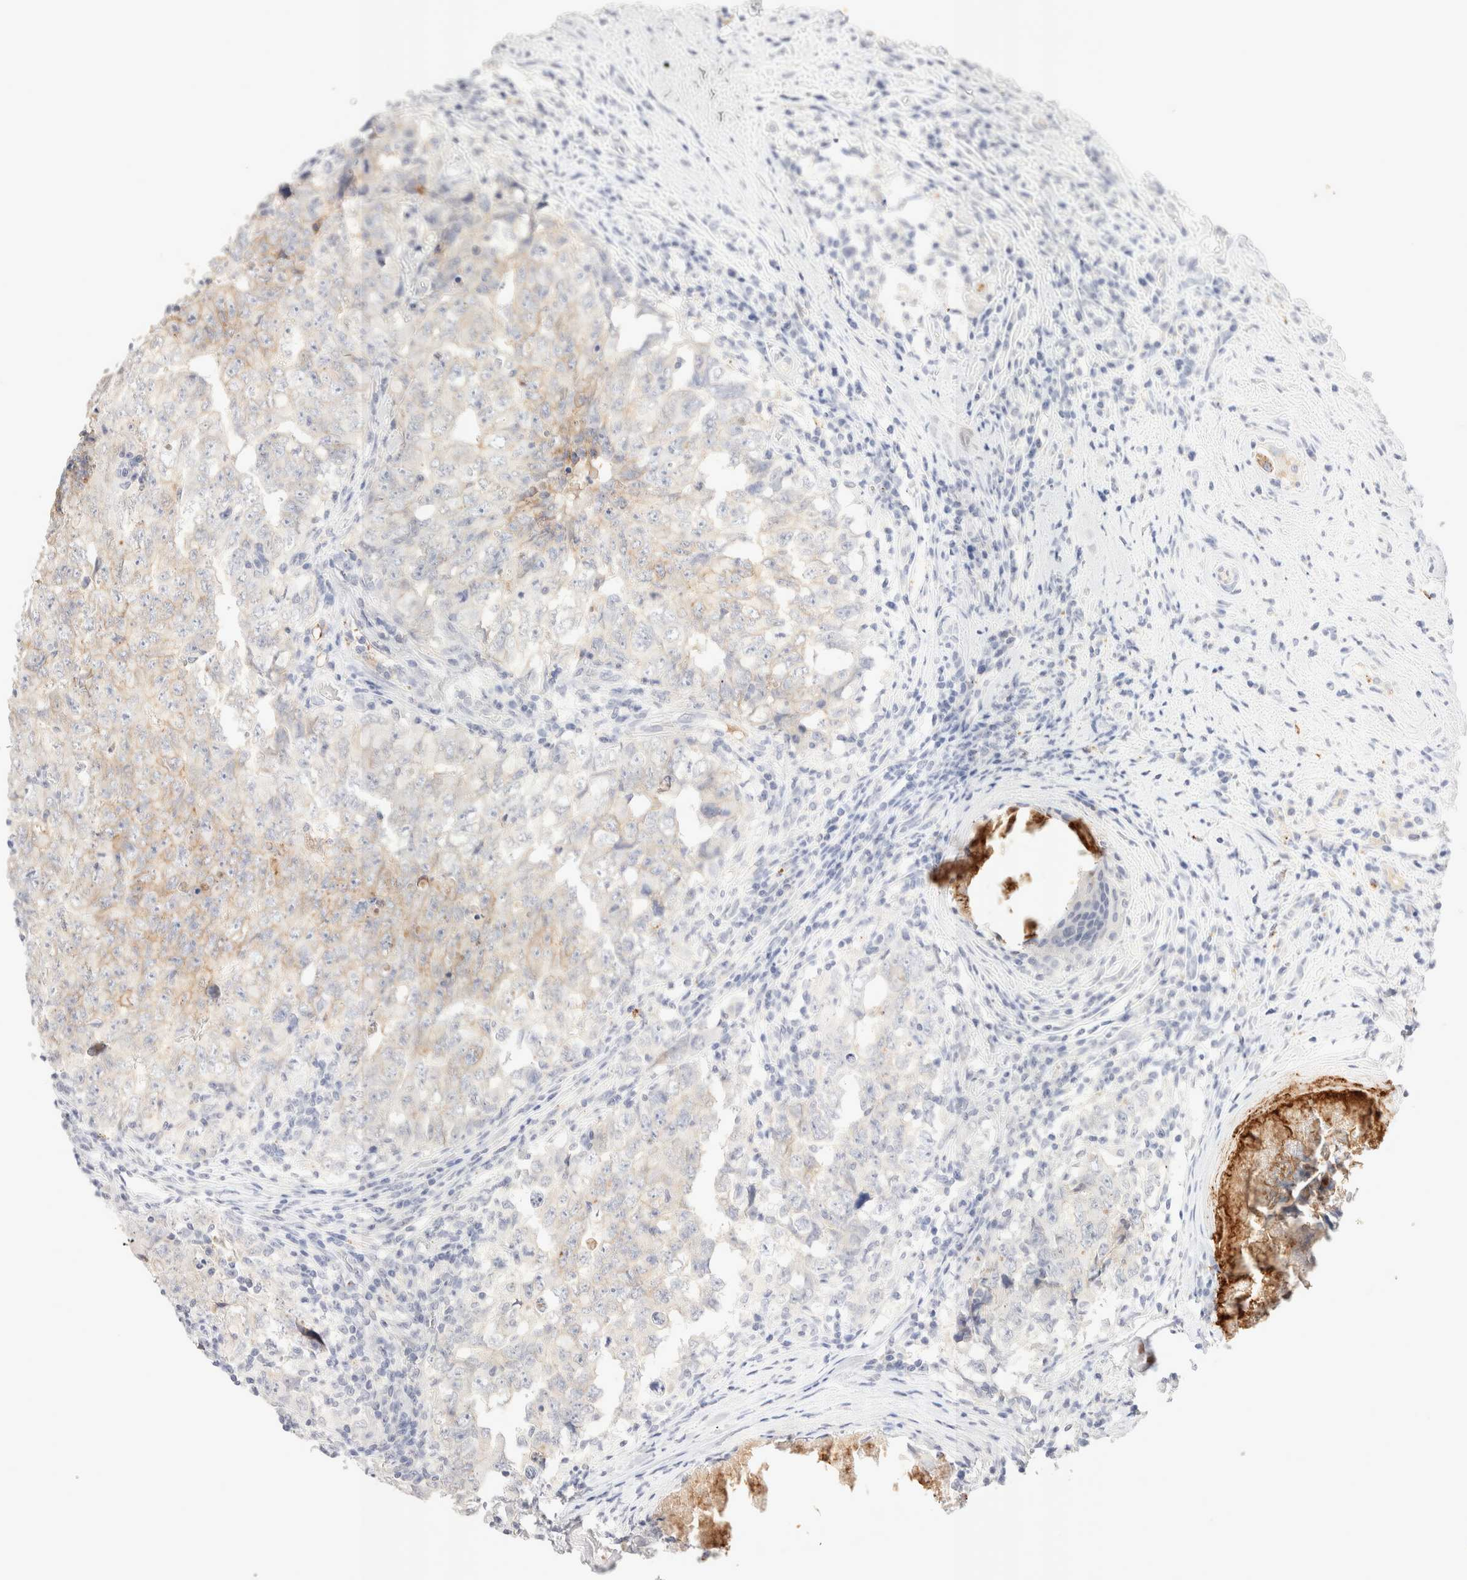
{"staining": {"intensity": "weak", "quantity": ">75%", "location": "cytoplasmic/membranous"}, "tissue": "testis cancer", "cell_type": "Tumor cells", "image_type": "cancer", "snomed": [{"axis": "morphology", "description": "Carcinoma, Embryonal, NOS"}, {"axis": "topography", "description": "Testis"}], "caption": "DAB immunohistochemical staining of human embryonal carcinoma (testis) reveals weak cytoplasmic/membranous protein expression in about >75% of tumor cells.", "gene": "EPCAM", "patient": {"sex": "male", "age": 26}}